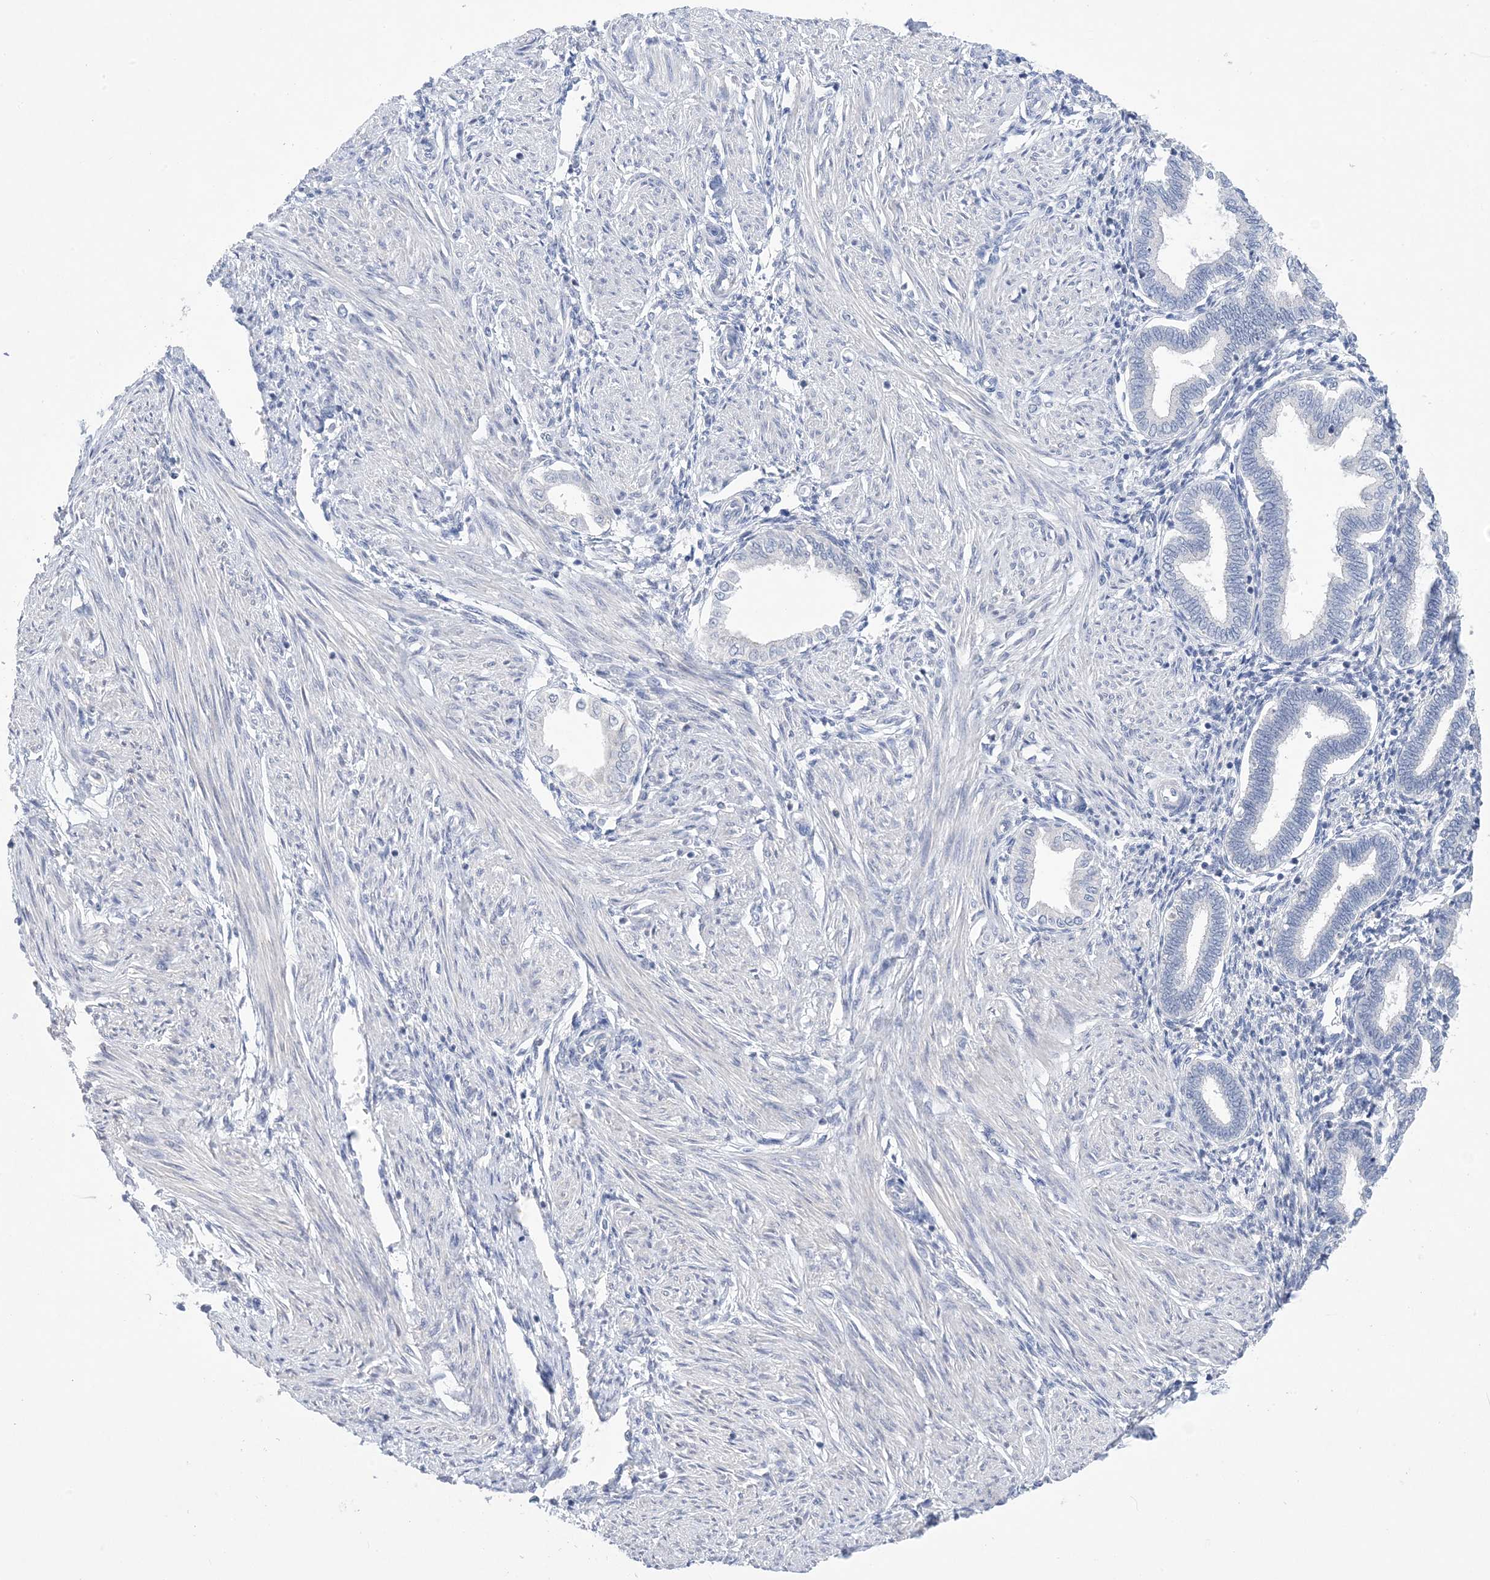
{"staining": {"intensity": "negative", "quantity": "none", "location": "none"}, "tissue": "endometrium", "cell_type": "Cells in endometrial stroma", "image_type": "normal", "snomed": [{"axis": "morphology", "description": "Normal tissue, NOS"}, {"axis": "topography", "description": "Endometrium"}], "caption": "This is a image of immunohistochemistry staining of normal endometrium, which shows no staining in cells in endometrial stroma.", "gene": "DSC3", "patient": {"sex": "female", "age": 53}}